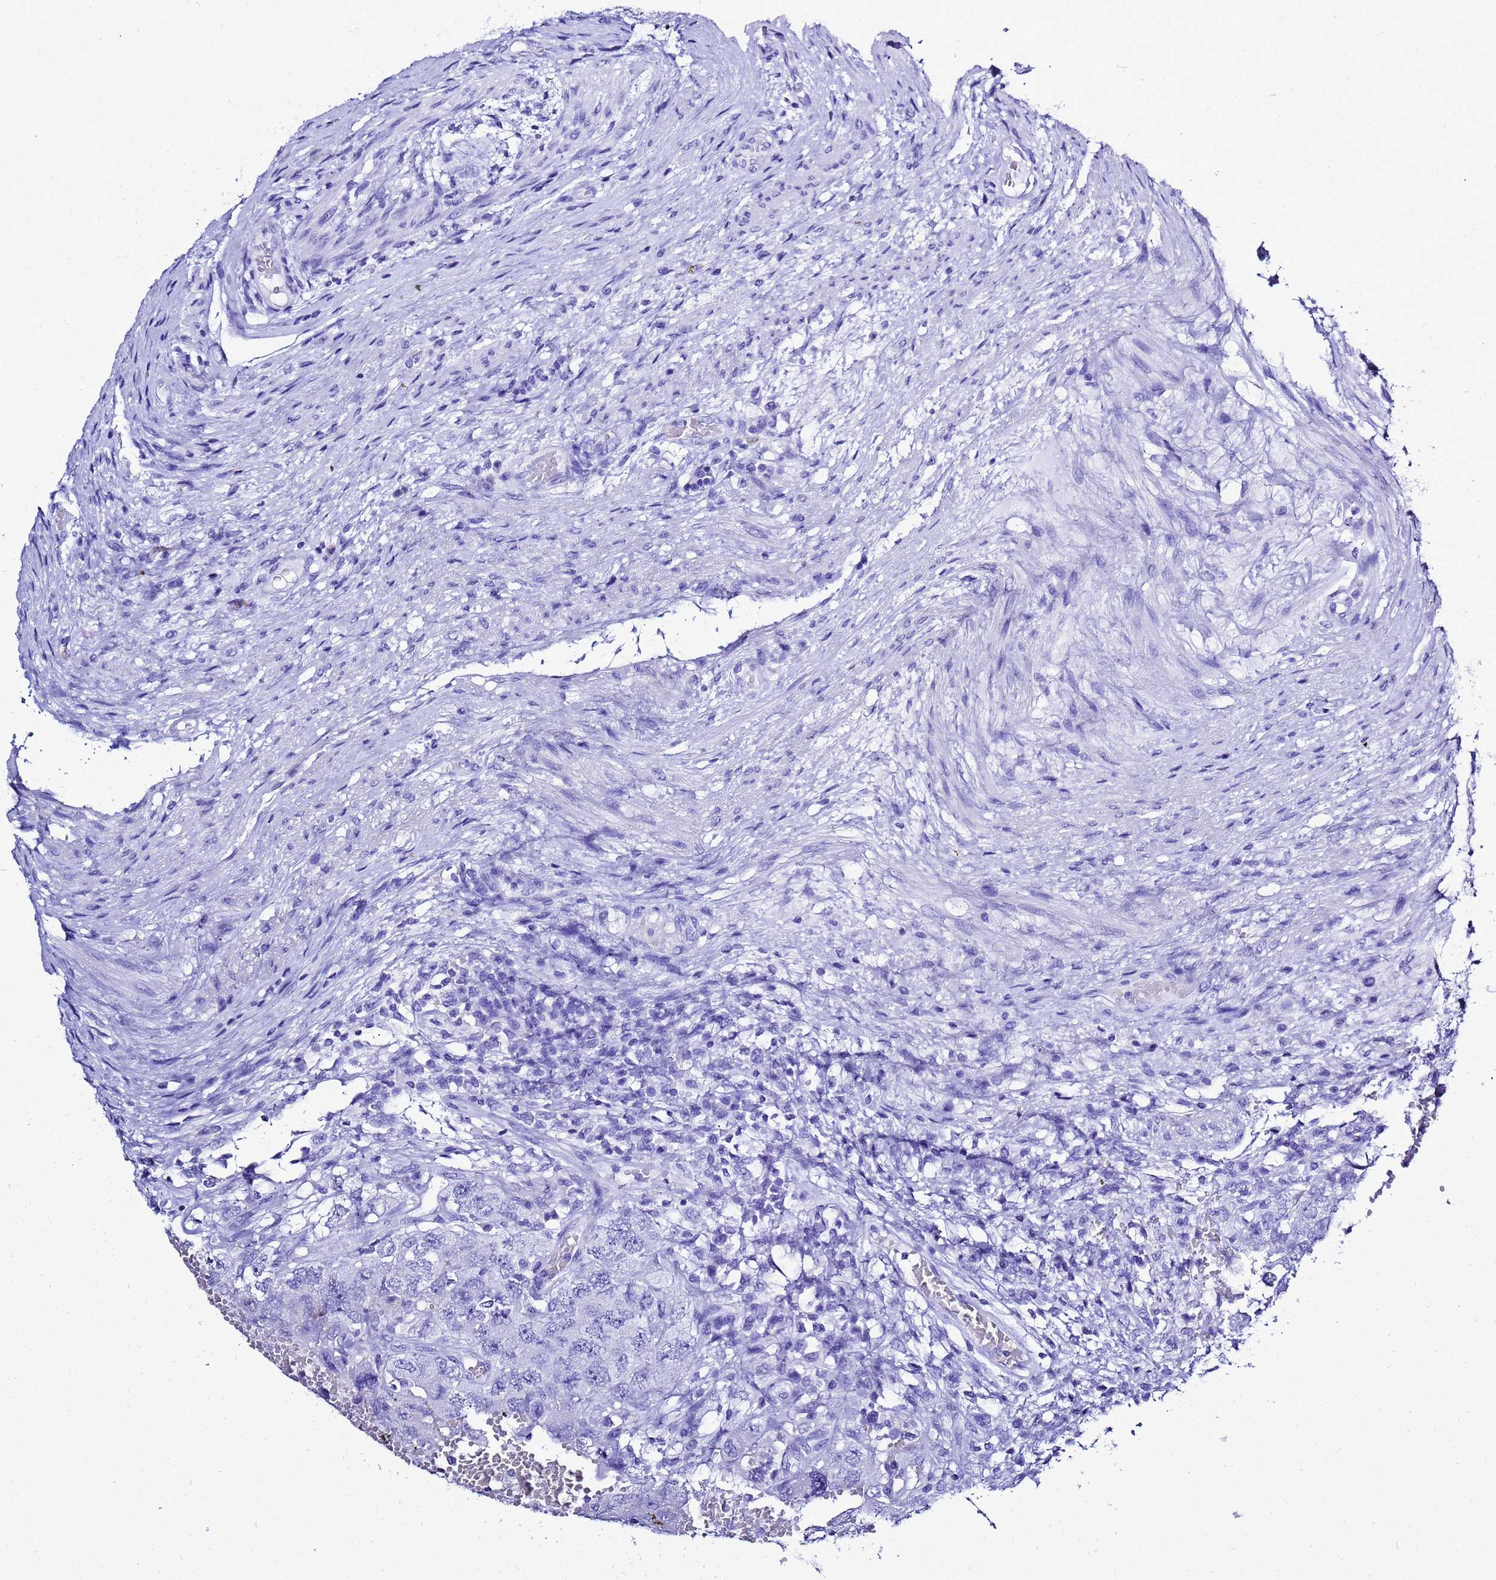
{"staining": {"intensity": "negative", "quantity": "none", "location": "none"}, "tissue": "testis cancer", "cell_type": "Tumor cells", "image_type": "cancer", "snomed": [{"axis": "morphology", "description": "Carcinoma, Embryonal, NOS"}, {"axis": "topography", "description": "Testis"}], "caption": "There is no significant staining in tumor cells of testis cancer.", "gene": "LIPF", "patient": {"sex": "male", "age": 26}}